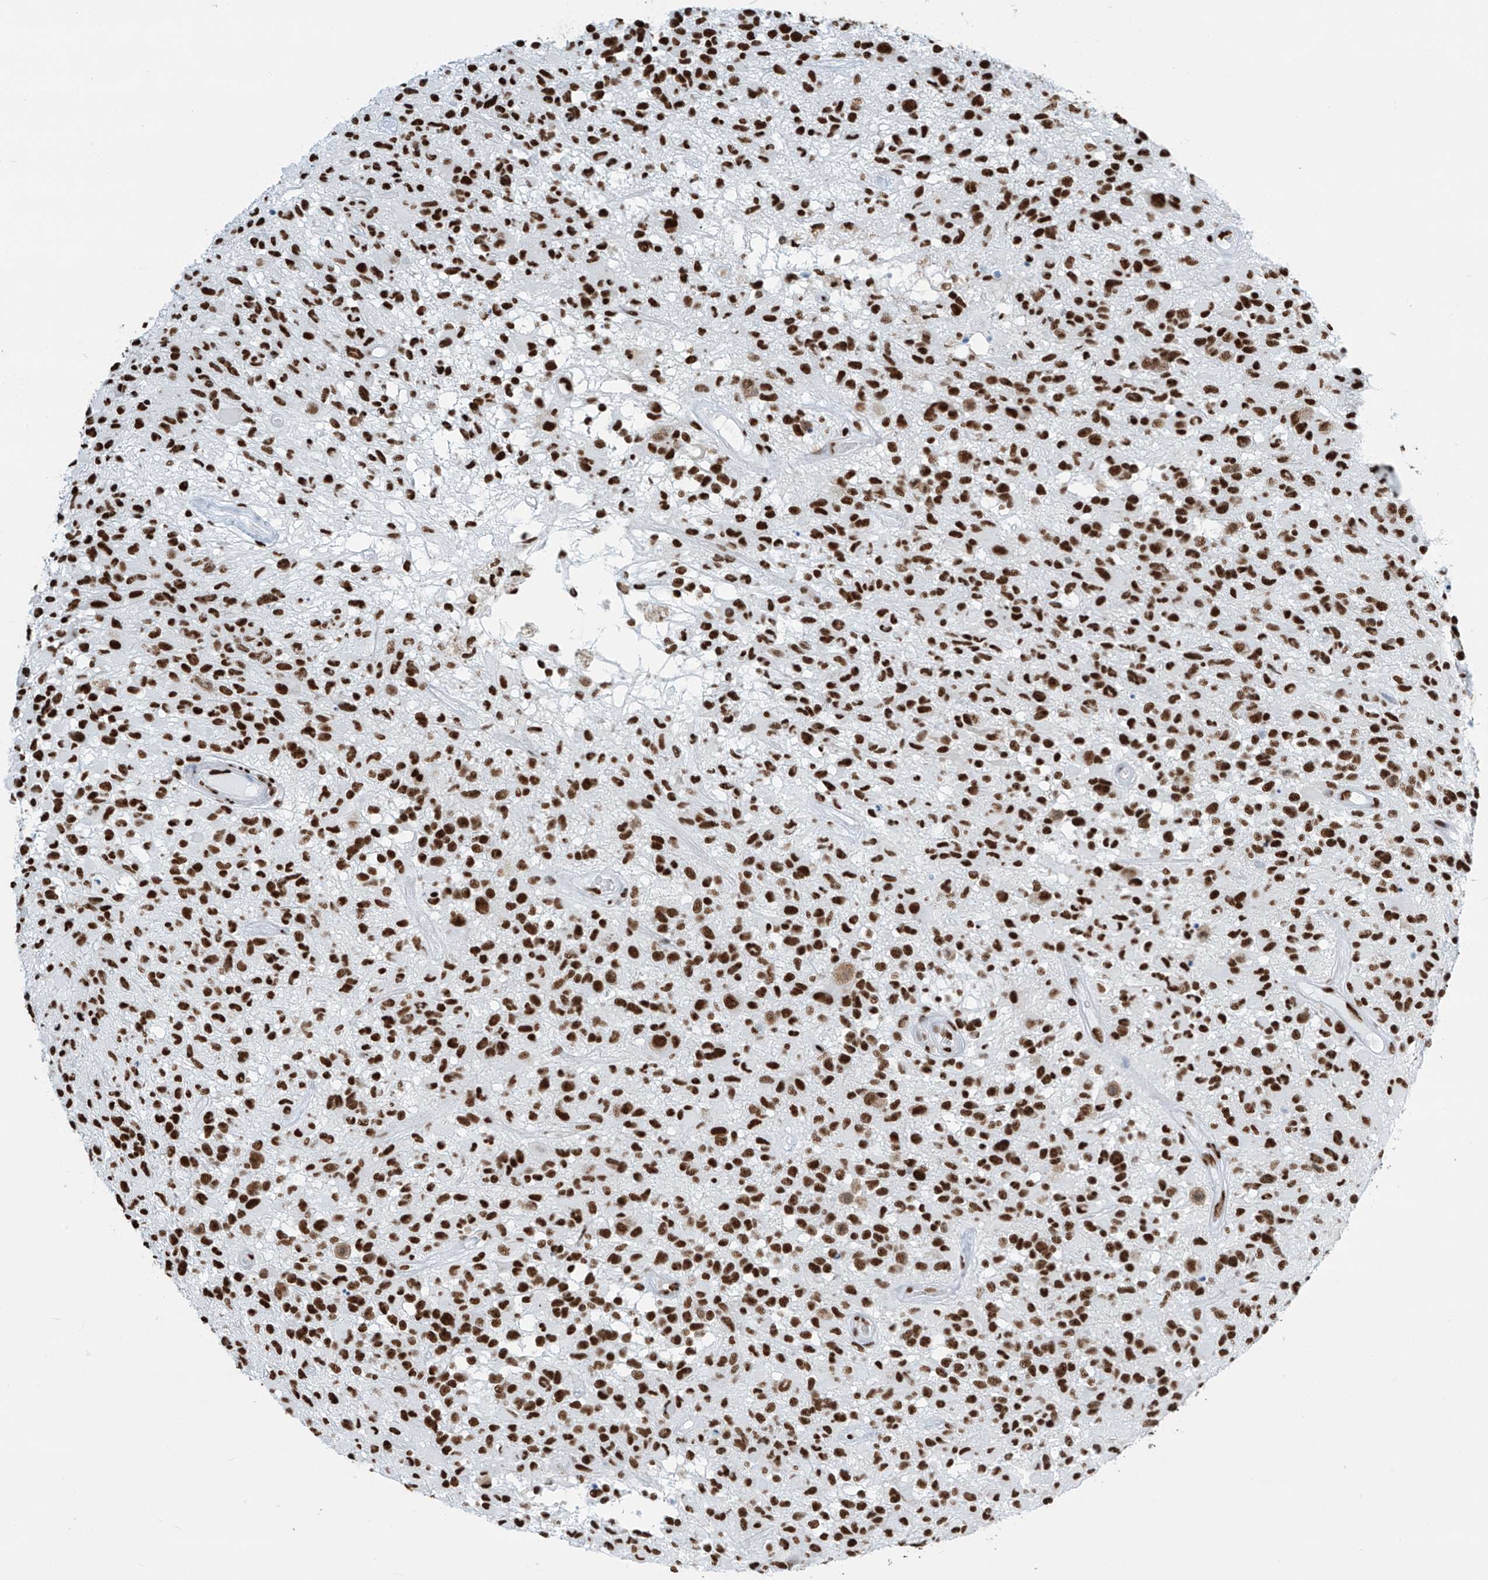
{"staining": {"intensity": "strong", "quantity": ">75%", "location": "nuclear"}, "tissue": "glioma", "cell_type": "Tumor cells", "image_type": "cancer", "snomed": [{"axis": "morphology", "description": "Glioma, malignant, High grade"}, {"axis": "morphology", "description": "Glioblastoma, NOS"}, {"axis": "topography", "description": "Brain"}], "caption": "This is a micrograph of immunohistochemistry staining of glioblastoma, which shows strong expression in the nuclear of tumor cells.", "gene": "SARNP", "patient": {"sex": "male", "age": 60}}